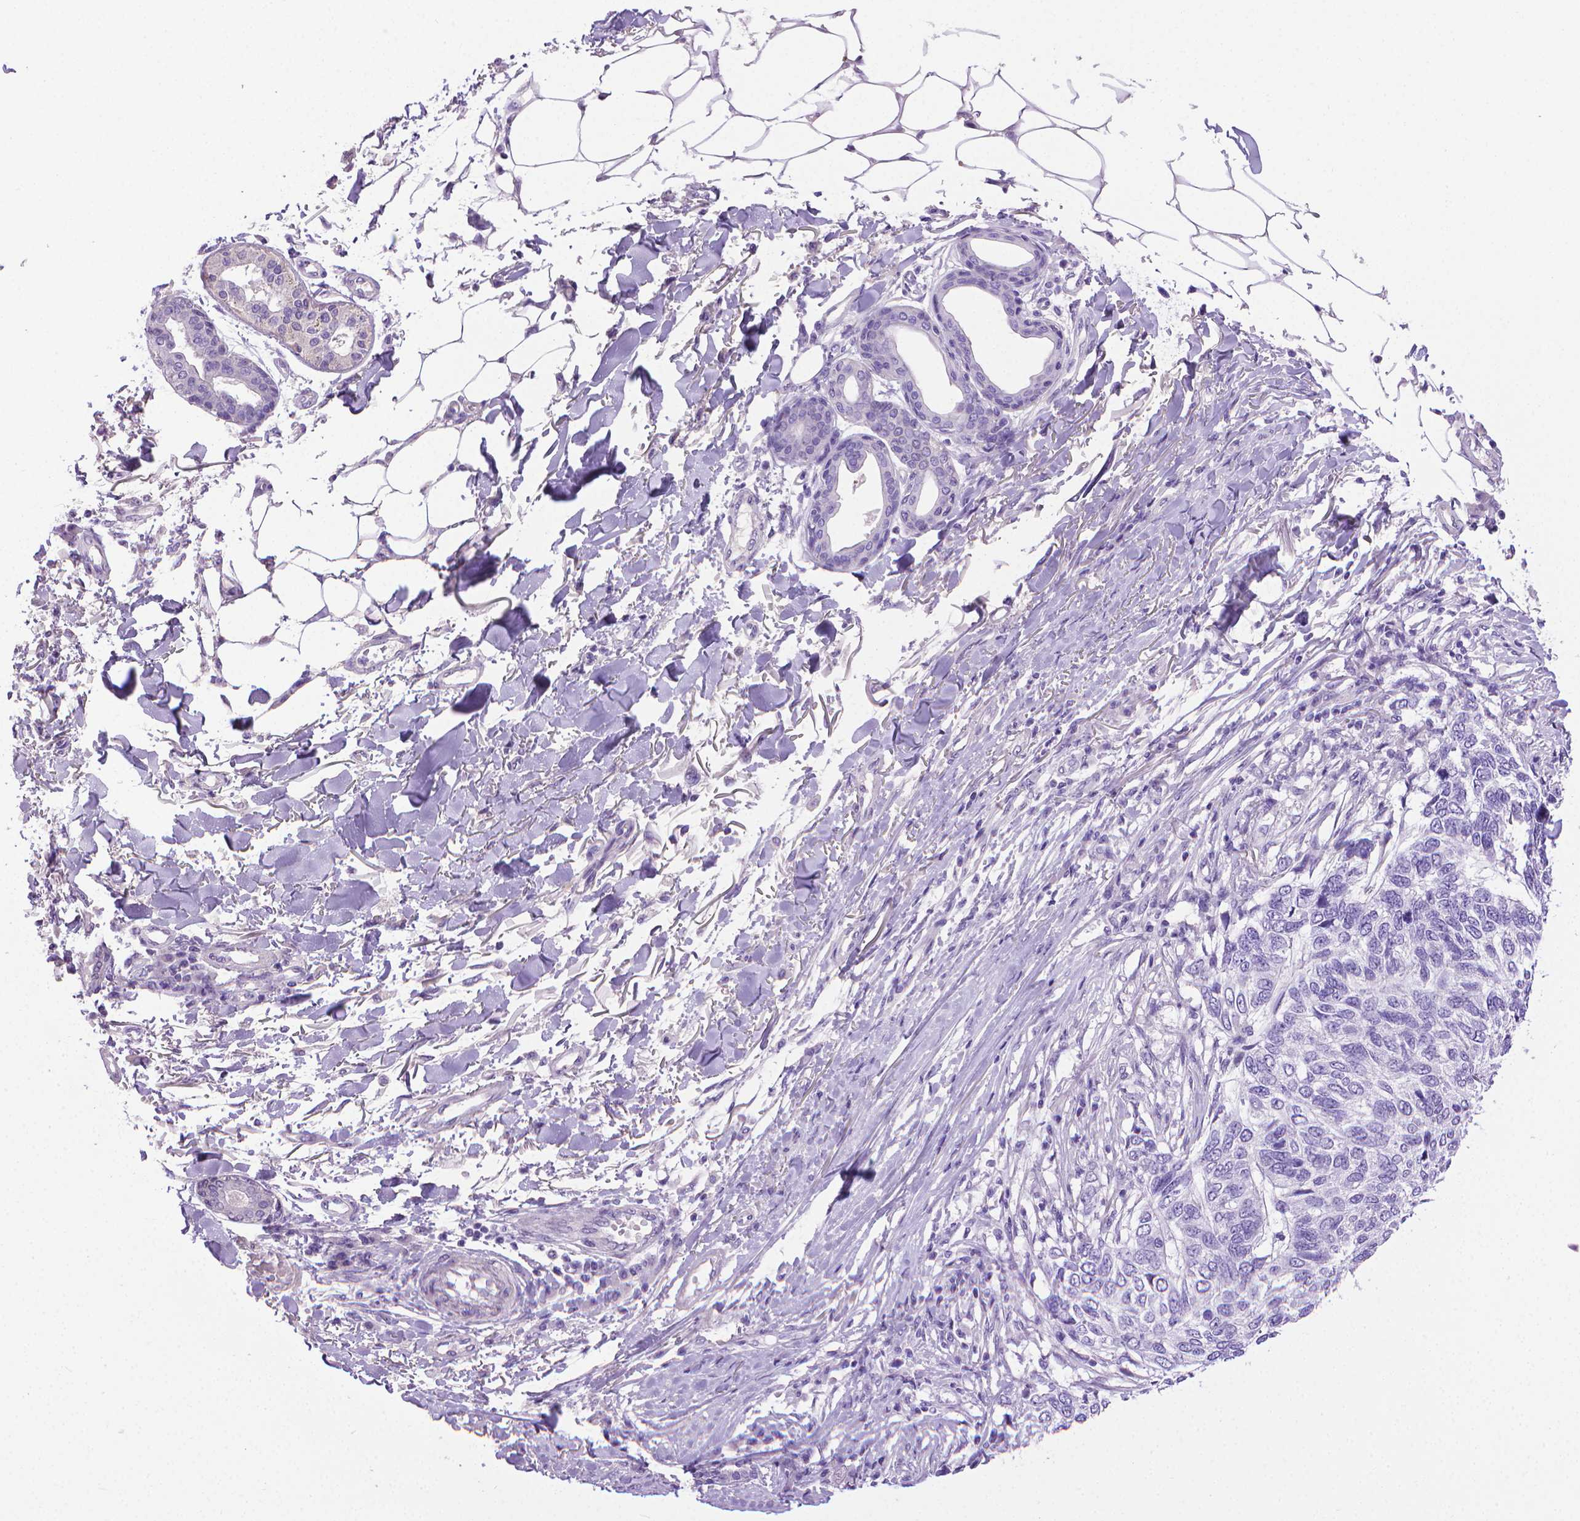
{"staining": {"intensity": "negative", "quantity": "none", "location": "none"}, "tissue": "skin cancer", "cell_type": "Tumor cells", "image_type": "cancer", "snomed": [{"axis": "morphology", "description": "Basal cell carcinoma"}, {"axis": "topography", "description": "Skin"}], "caption": "This is an IHC photomicrograph of basal cell carcinoma (skin). There is no positivity in tumor cells.", "gene": "PNMA2", "patient": {"sex": "female", "age": 65}}